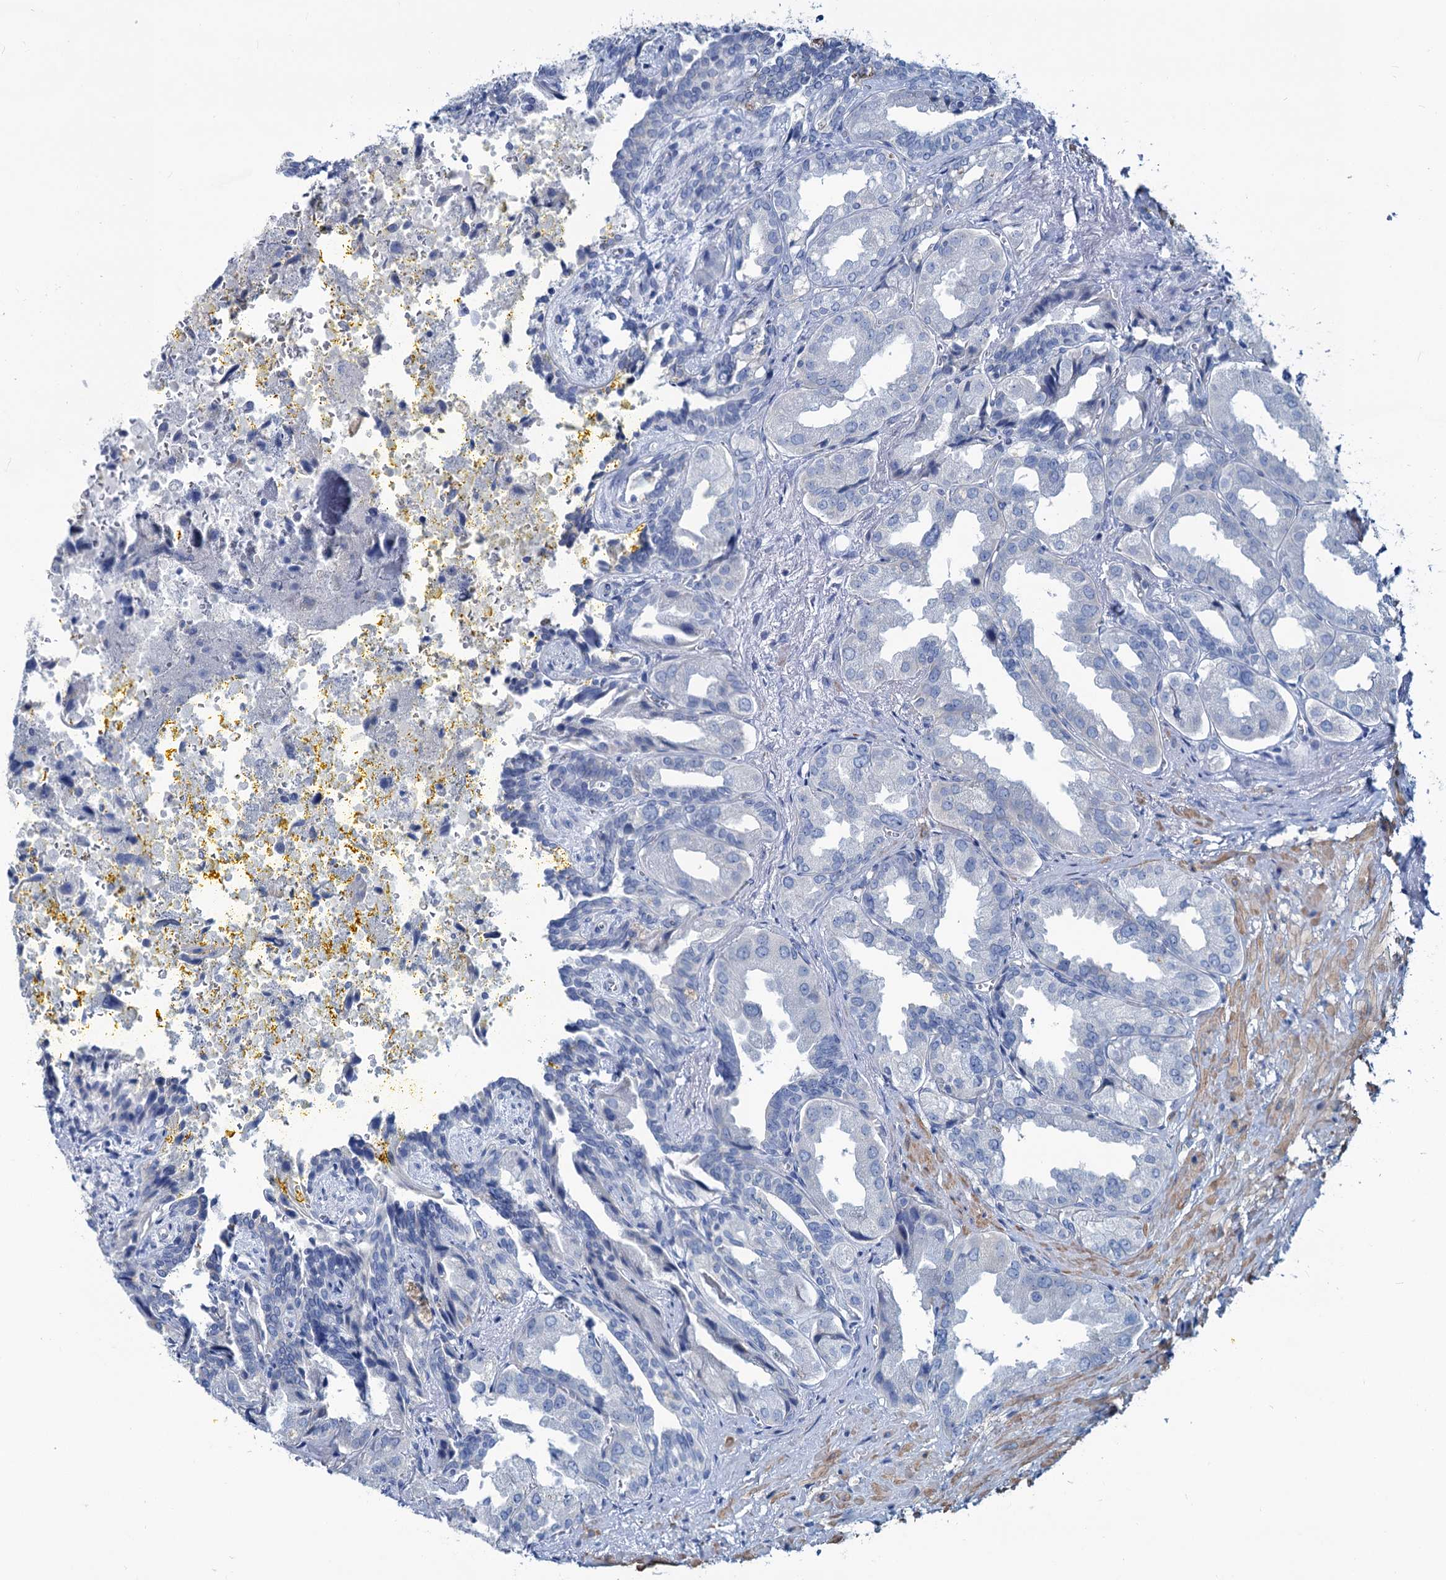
{"staining": {"intensity": "negative", "quantity": "none", "location": "none"}, "tissue": "seminal vesicle", "cell_type": "Glandular cells", "image_type": "normal", "snomed": [{"axis": "morphology", "description": "Normal tissue, NOS"}, {"axis": "topography", "description": "Seminal veicle"}], "caption": "IHC micrograph of unremarkable human seminal vesicle stained for a protein (brown), which displays no expression in glandular cells. (DAB IHC, high magnification).", "gene": "SLC1A3", "patient": {"sex": "male", "age": 63}}